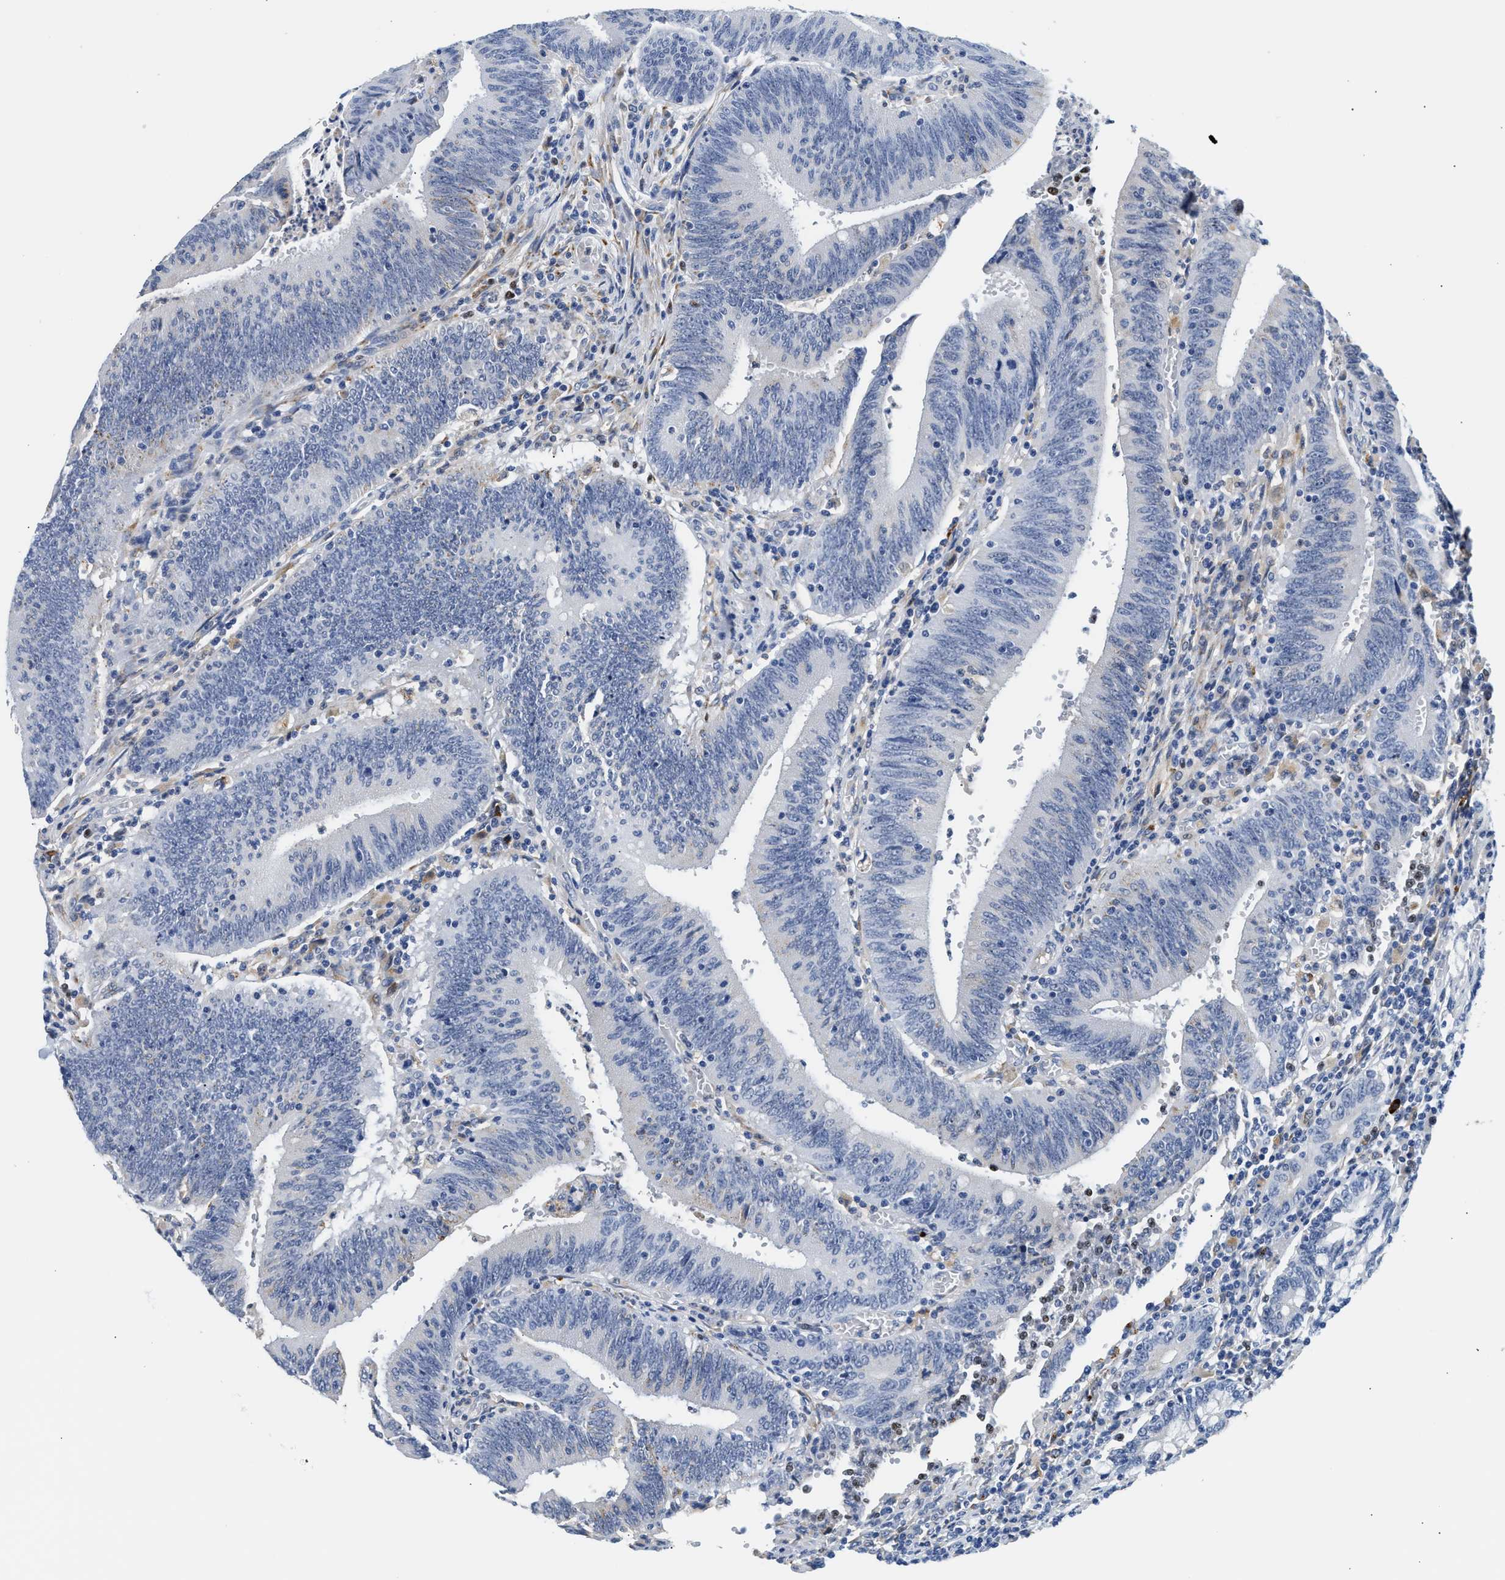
{"staining": {"intensity": "negative", "quantity": "none", "location": "none"}, "tissue": "colorectal cancer", "cell_type": "Tumor cells", "image_type": "cancer", "snomed": [{"axis": "morphology", "description": "Normal tissue, NOS"}, {"axis": "morphology", "description": "Adenocarcinoma, NOS"}, {"axis": "topography", "description": "Rectum"}], "caption": "Immunohistochemical staining of human adenocarcinoma (colorectal) exhibits no significant expression in tumor cells.", "gene": "PPM1L", "patient": {"sex": "female", "age": 66}}